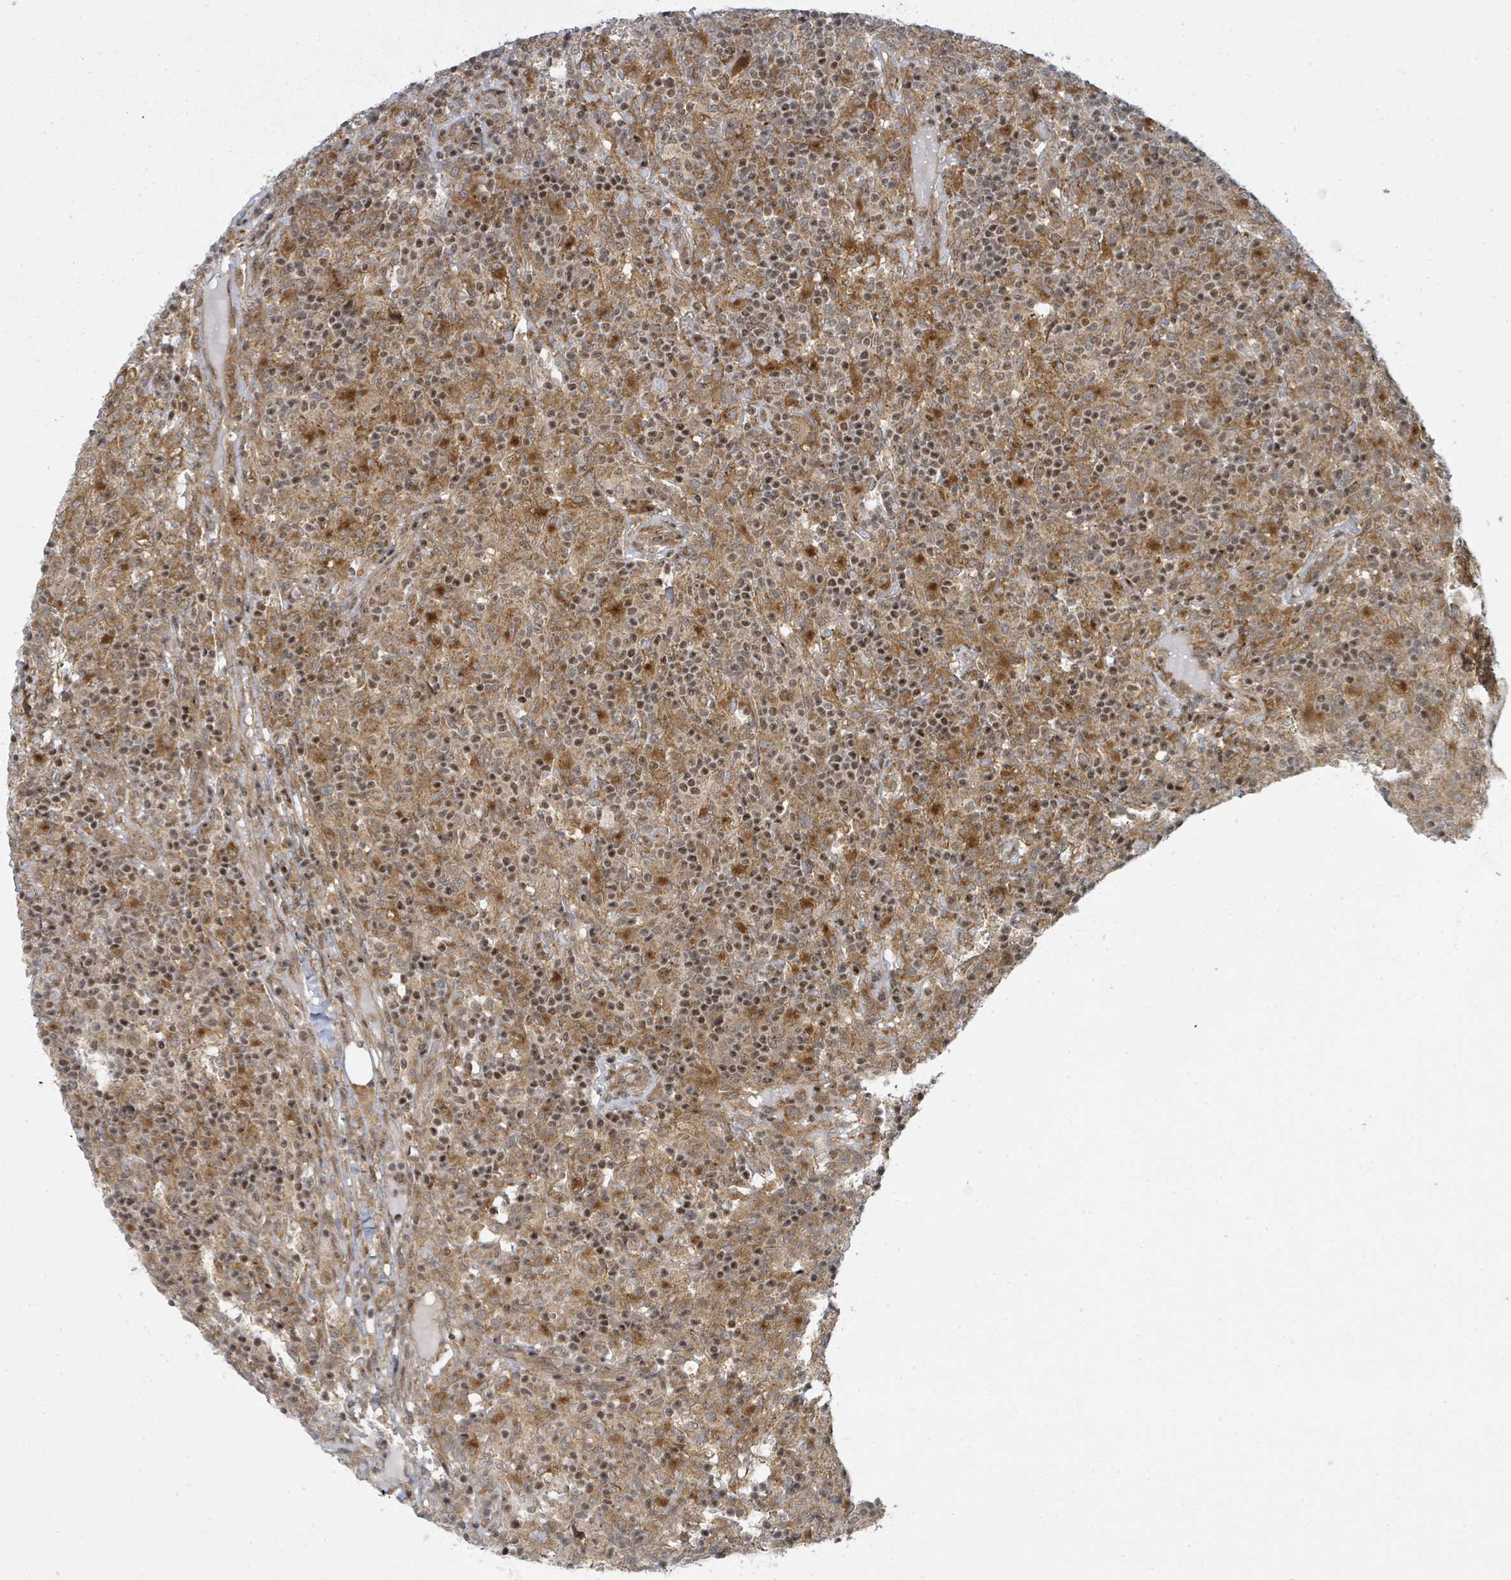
{"staining": {"intensity": "moderate", "quantity": ">75%", "location": "cytoplasmic/membranous"}, "tissue": "lymphoma", "cell_type": "Tumor cells", "image_type": "cancer", "snomed": [{"axis": "morphology", "description": "Hodgkin's disease, NOS"}, {"axis": "topography", "description": "Lymph node"}], "caption": "Human Hodgkin's disease stained for a protein (brown) exhibits moderate cytoplasmic/membranous positive expression in approximately >75% of tumor cells.", "gene": "PSMG2", "patient": {"sex": "male", "age": 70}}